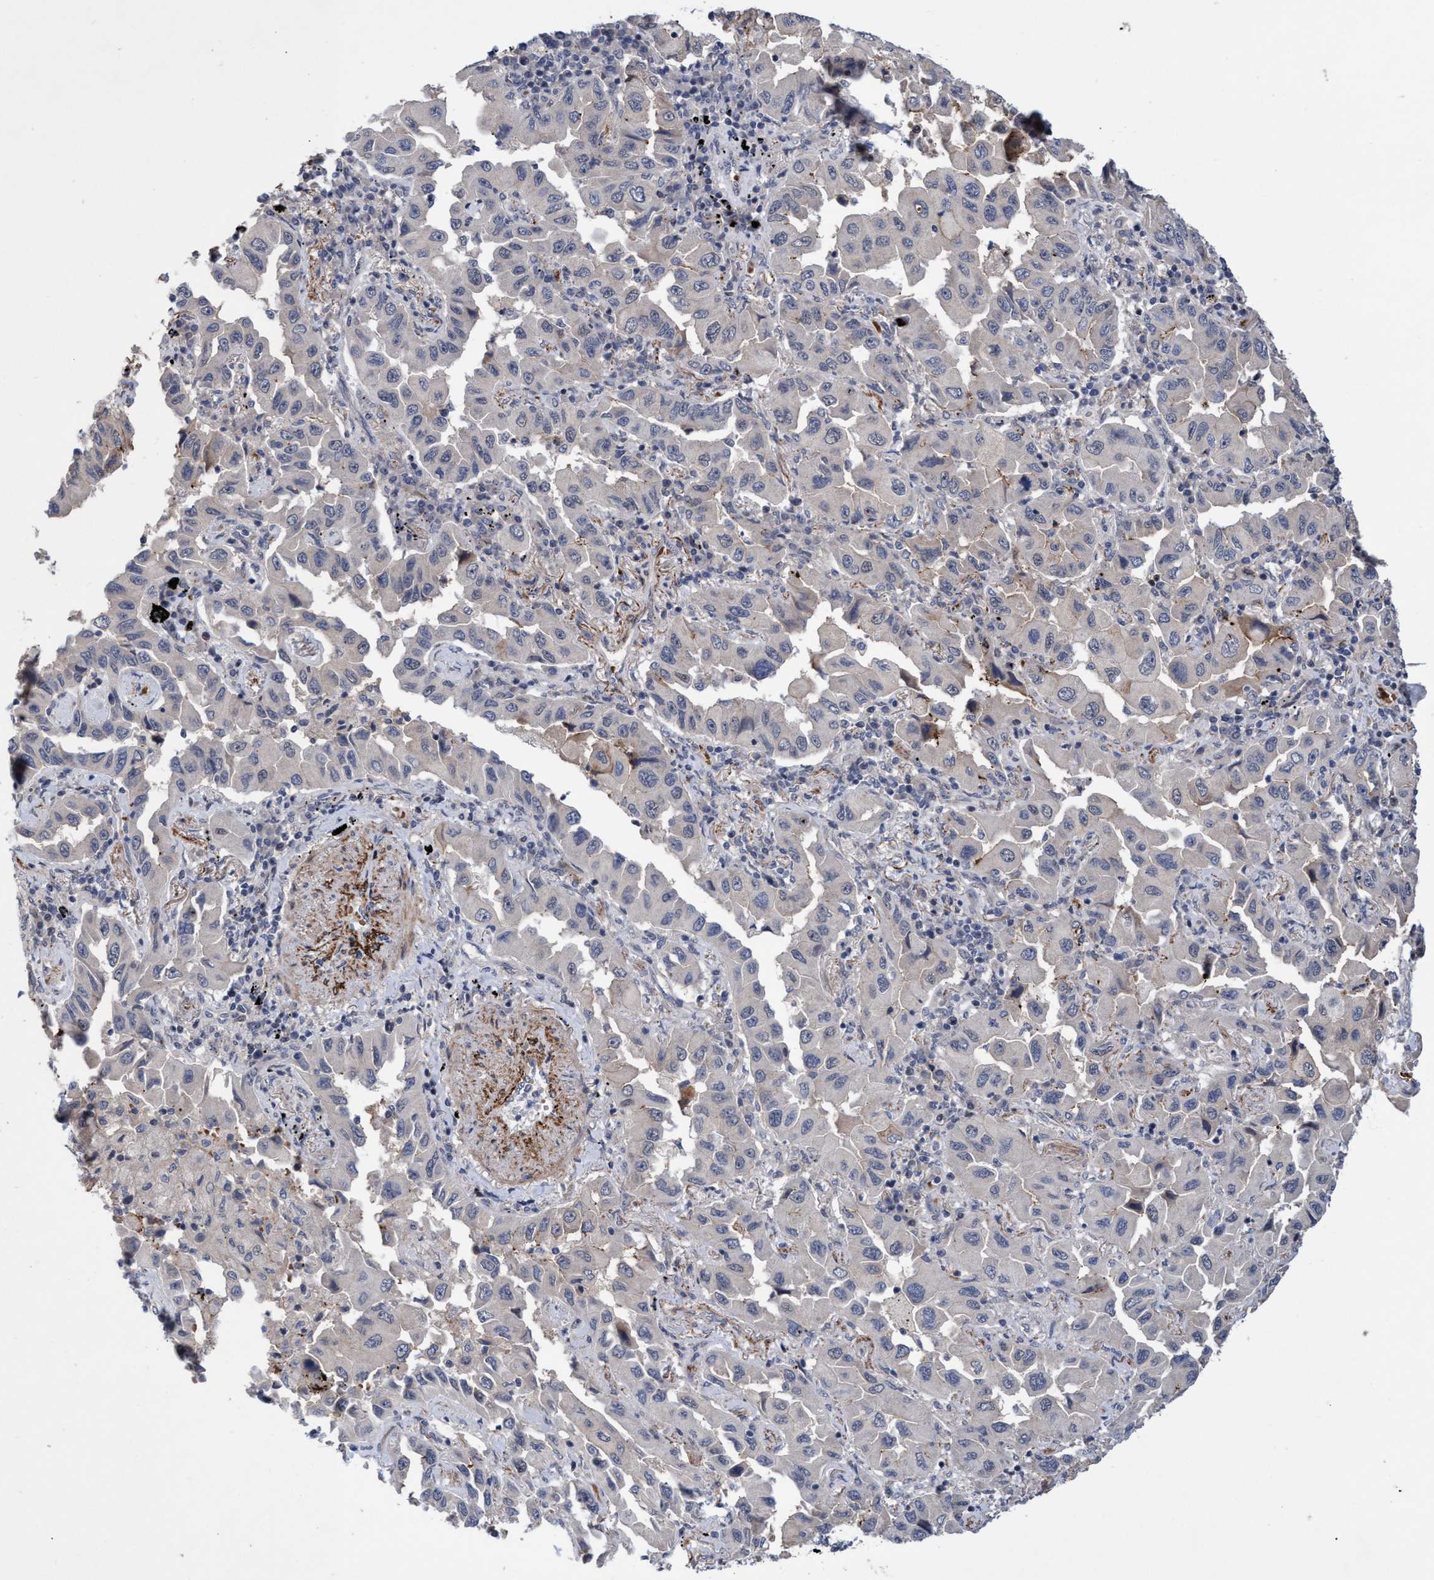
{"staining": {"intensity": "negative", "quantity": "none", "location": "none"}, "tissue": "lung cancer", "cell_type": "Tumor cells", "image_type": "cancer", "snomed": [{"axis": "morphology", "description": "Adenocarcinoma, NOS"}, {"axis": "topography", "description": "Lung"}], "caption": "Immunohistochemistry (IHC) of lung cancer (adenocarcinoma) displays no staining in tumor cells.", "gene": "ZNF750", "patient": {"sex": "female", "age": 65}}